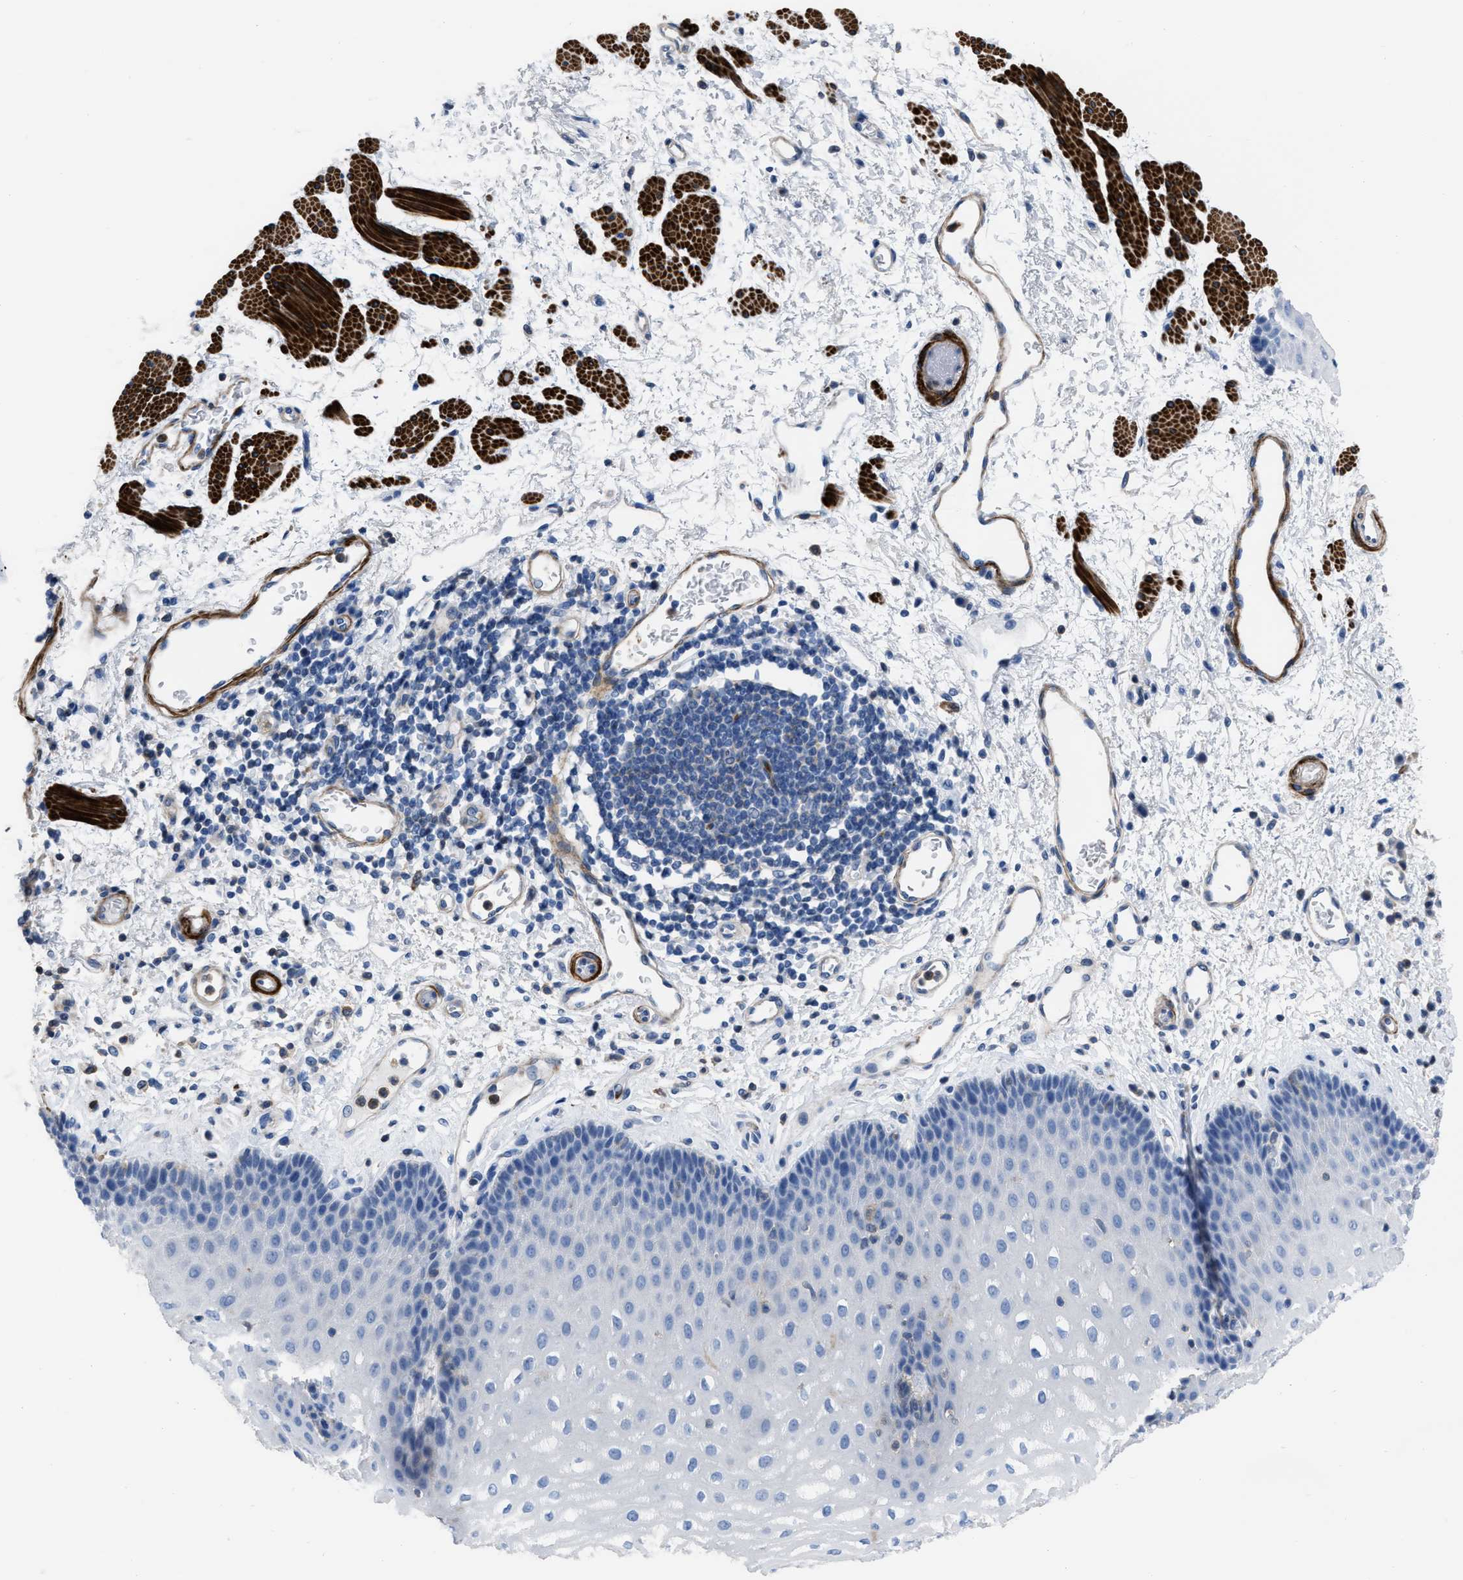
{"staining": {"intensity": "negative", "quantity": "none", "location": "none"}, "tissue": "esophagus", "cell_type": "Squamous epithelial cells", "image_type": "normal", "snomed": [{"axis": "morphology", "description": "Normal tissue, NOS"}, {"axis": "topography", "description": "Esophagus"}], "caption": "IHC image of normal esophagus stained for a protein (brown), which demonstrates no positivity in squamous epithelial cells.", "gene": "PRMT2", "patient": {"sex": "male", "age": 54}}